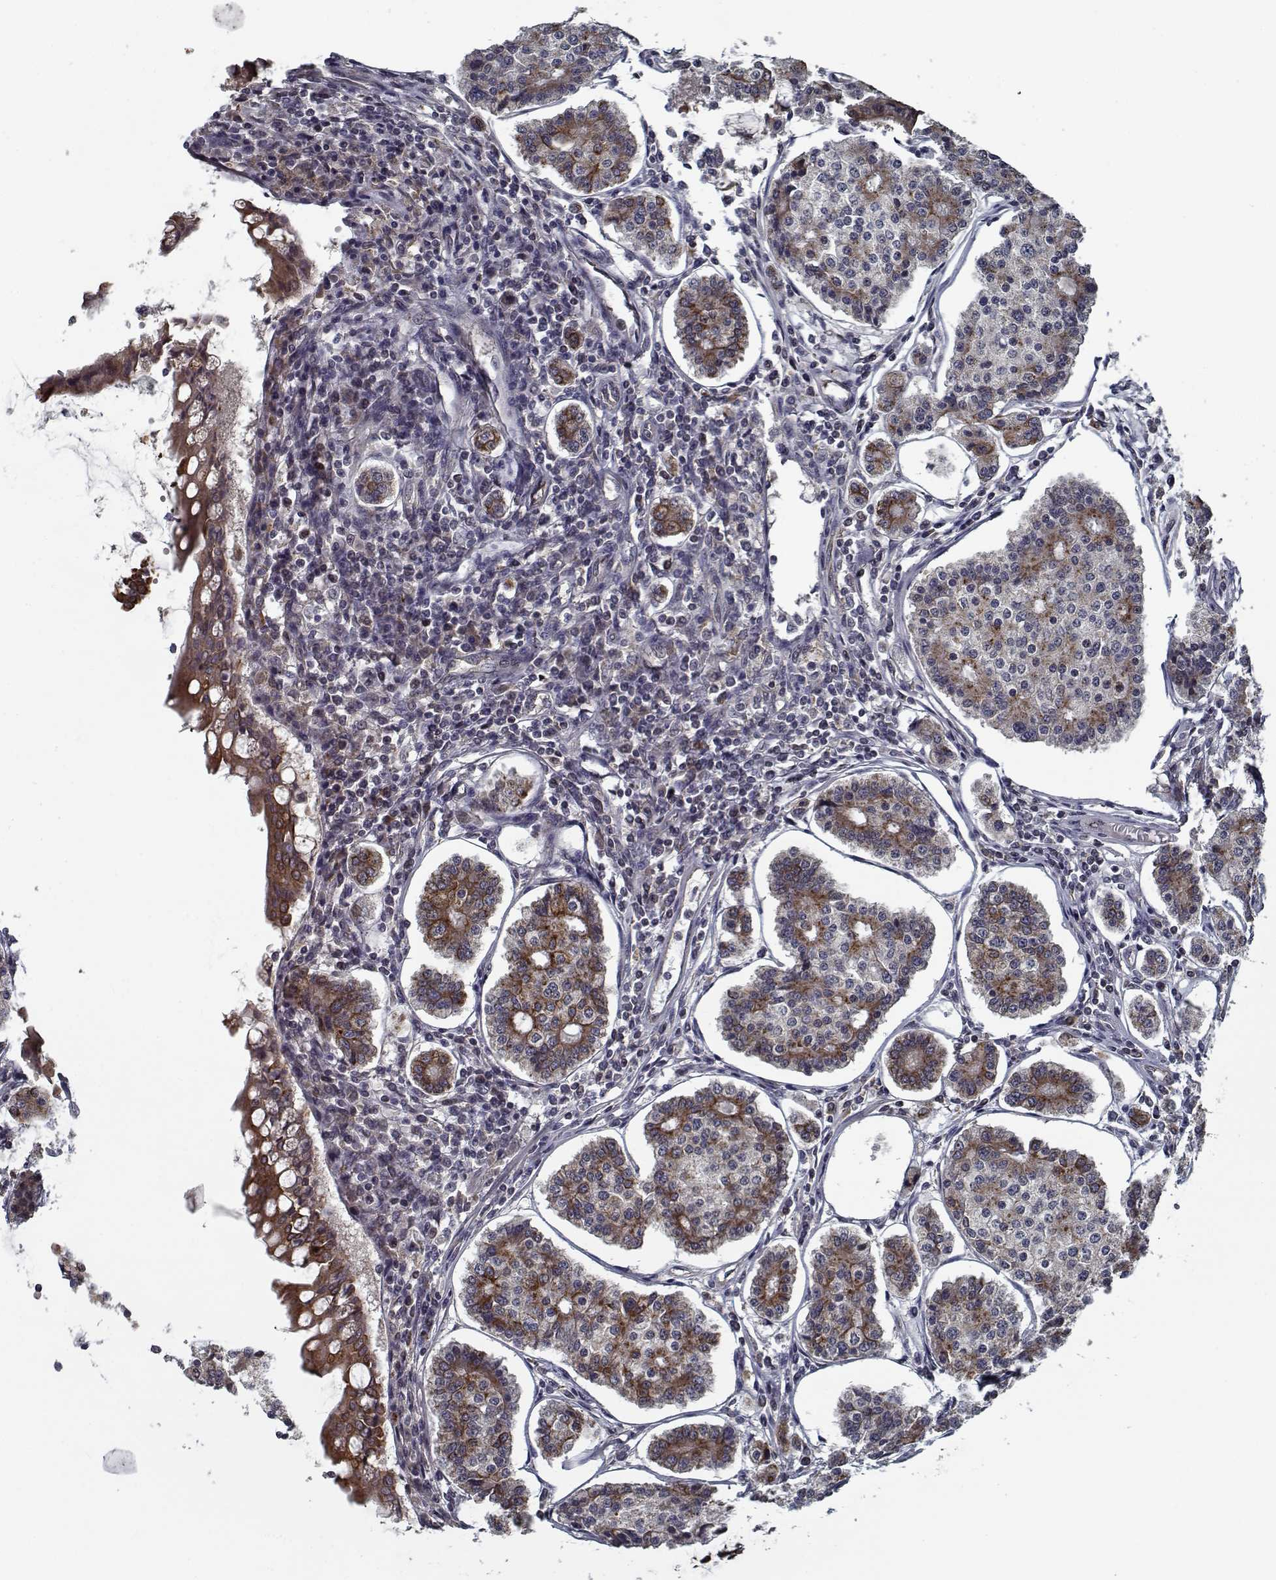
{"staining": {"intensity": "strong", "quantity": "<25%", "location": "cytoplasmic/membranous"}, "tissue": "carcinoid", "cell_type": "Tumor cells", "image_type": "cancer", "snomed": [{"axis": "morphology", "description": "Carcinoid, malignant, NOS"}, {"axis": "topography", "description": "Small intestine"}], "caption": "High-power microscopy captured an immunohistochemistry photomicrograph of carcinoid (malignant), revealing strong cytoplasmic/membranous staining in about <25% of tumor cells.", "gene": "NLK", "patient": {"sex": "female", "age": 65}}